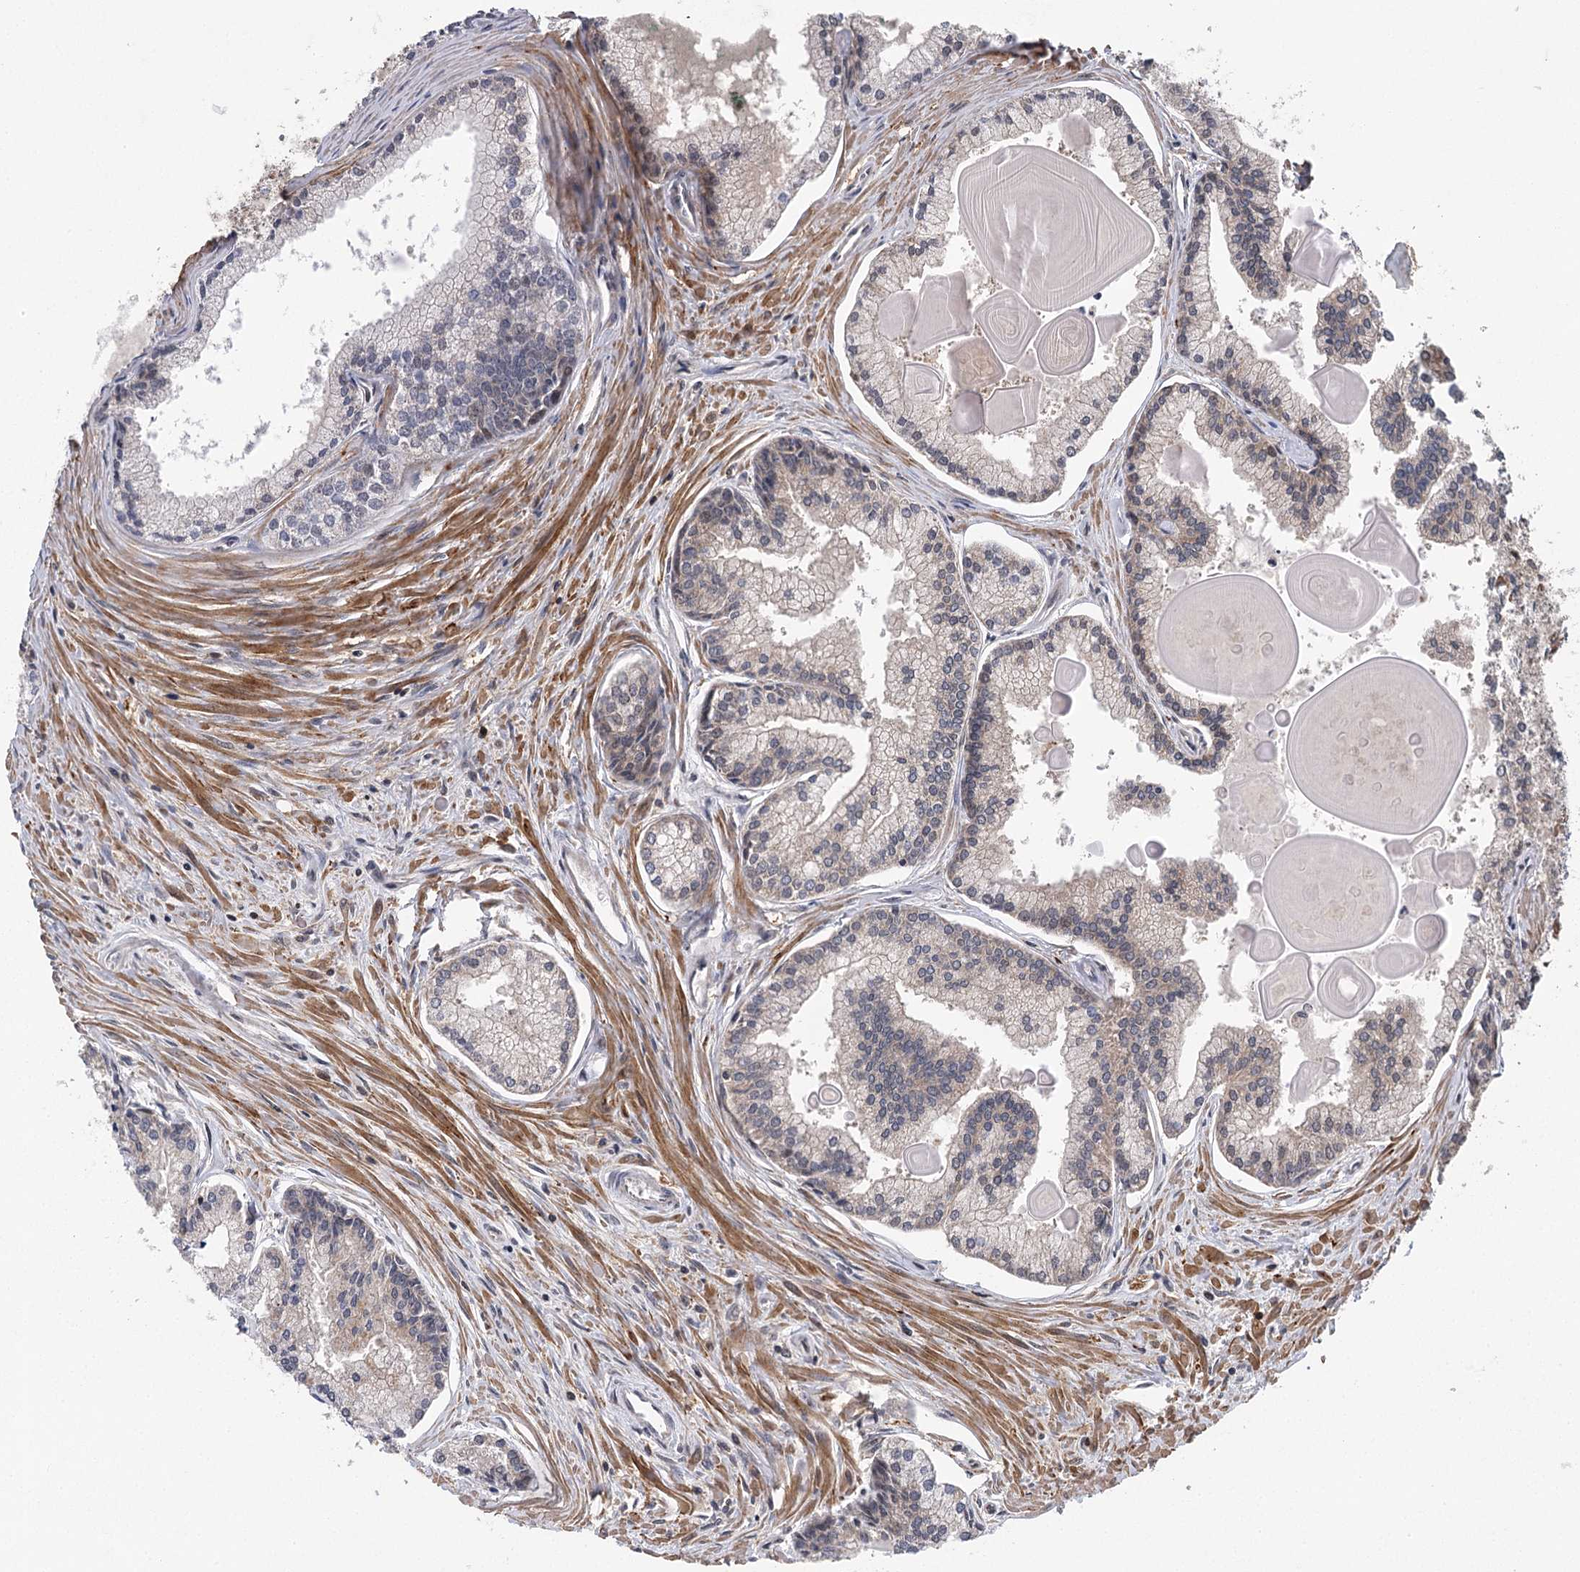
{"staining": {"intensity": "weak", "quantity": "25%-75%", "location": "cytoplasmic/membranous"}, "tissue": "prostate cancer", "cell_type": "Tumor cells", "image_type": "cancer", "snomed": [{"axis": "morphology", "description": "Adenocarcinoma, High grade"}, {"axis": "topography", "description": "Prostate"}], "caption": "High-power microscopy captured an immunohistochemistry micrograph of prostate cancer, revealing weak cytoplasmic/membranous expression in approximately 25%-75% of tumor cells.", "gene": "C12orf4", "patient": {"sex": "male", "age": 68}}